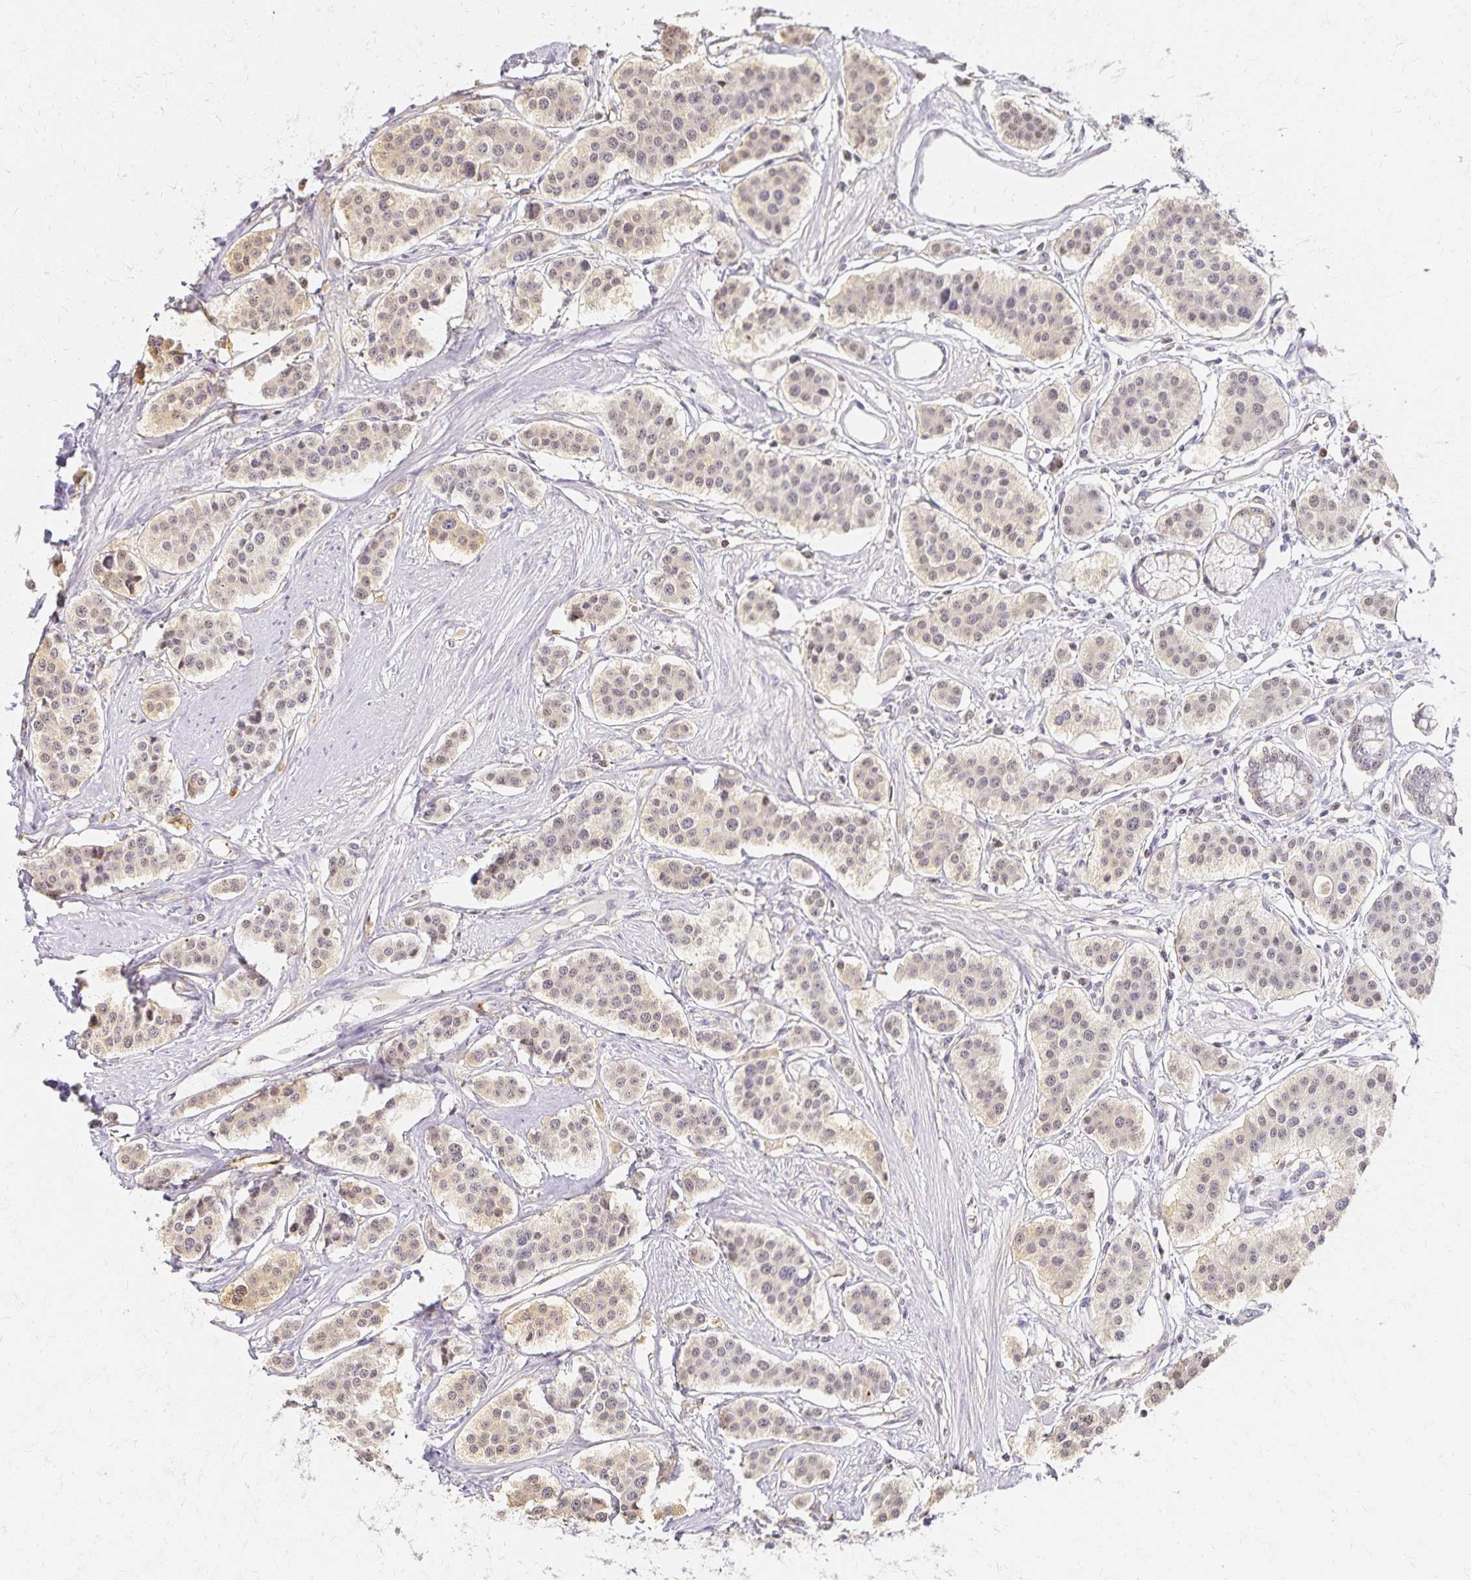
{"staining": {"intensity": "weak", "quantity": "25%-75%", "location": "cytoplasmic/membranous,nuclear"}, "tissue": "carcinoid", "cell_type": "Tumor cells", "image_type": "cancer", "snomed": [{"axis": "morphology", "description": "Carcinoid, malignant, NOS"}, {"axis": "topography", "description": "Small intestine"}], "caption": "Tumor cells reveal low levels of weak cytoplasmic/membranous and nuclear staining in approximately 25%-75% of cells in malignant carcinoid.", "gene": "AZGP1", "patient": {"sex": "male", "age": 60}}